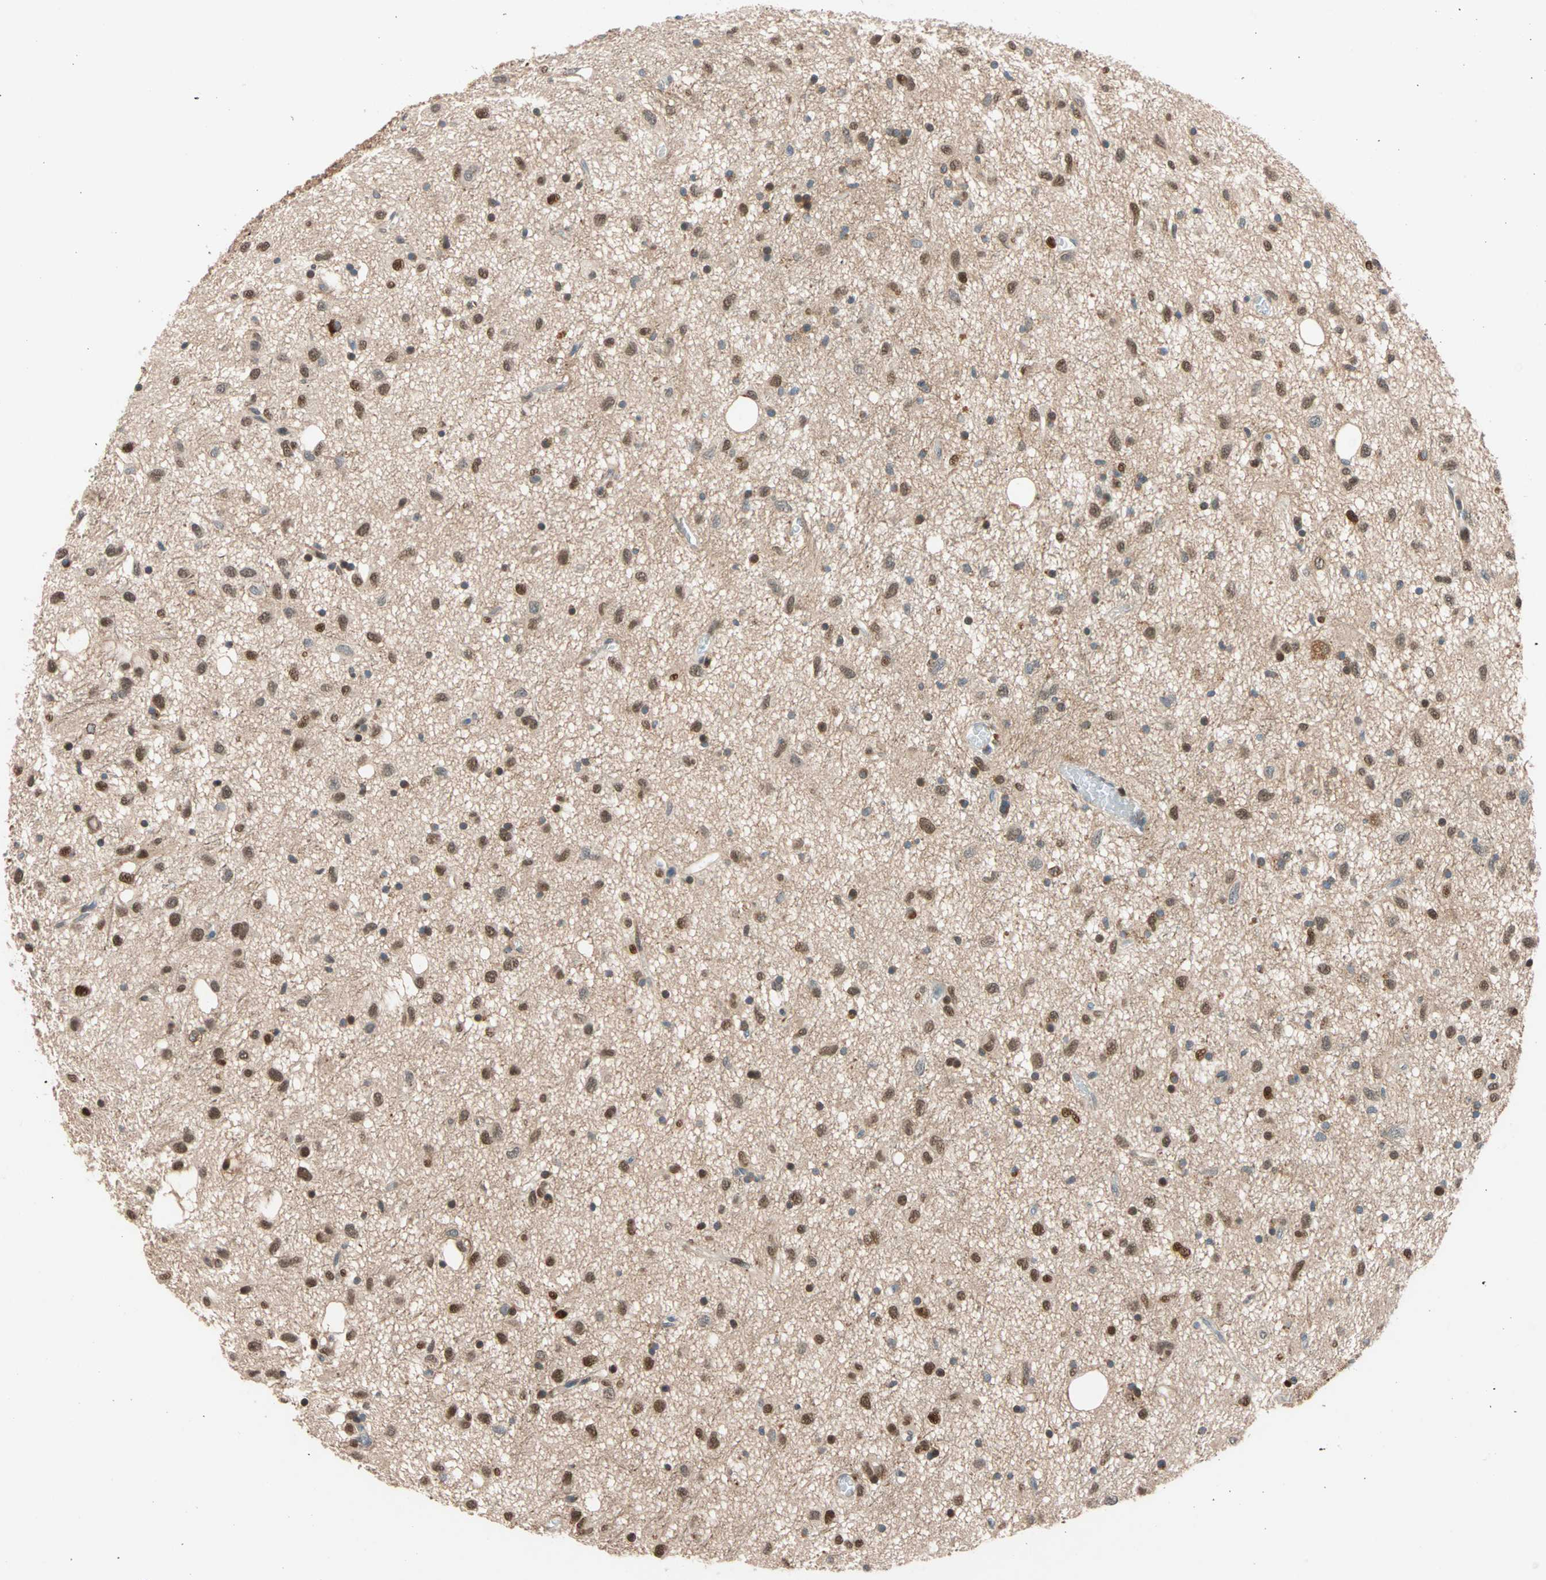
{"staining": {"intensity": "moderate", "quantity": ">75%", "location": "nuclear"}, "tissue": "glioma", "cell_type": "Tumor cells", "image_type": "cancer", "snomed": [{"axis": "morphology", "description": "Glioma, malignant, Low grade"}, {"axis": "topography", "description": "Brain"}], "caption": "This histopathology image shows glioma stained with IHC to label a protein in brown. The nuclear of tumor cells show moderate positivity for the protein. Nuclei are counter-stained blue.", "gene": "HECW1", "patient": {"sex": "male", "age": 77}}